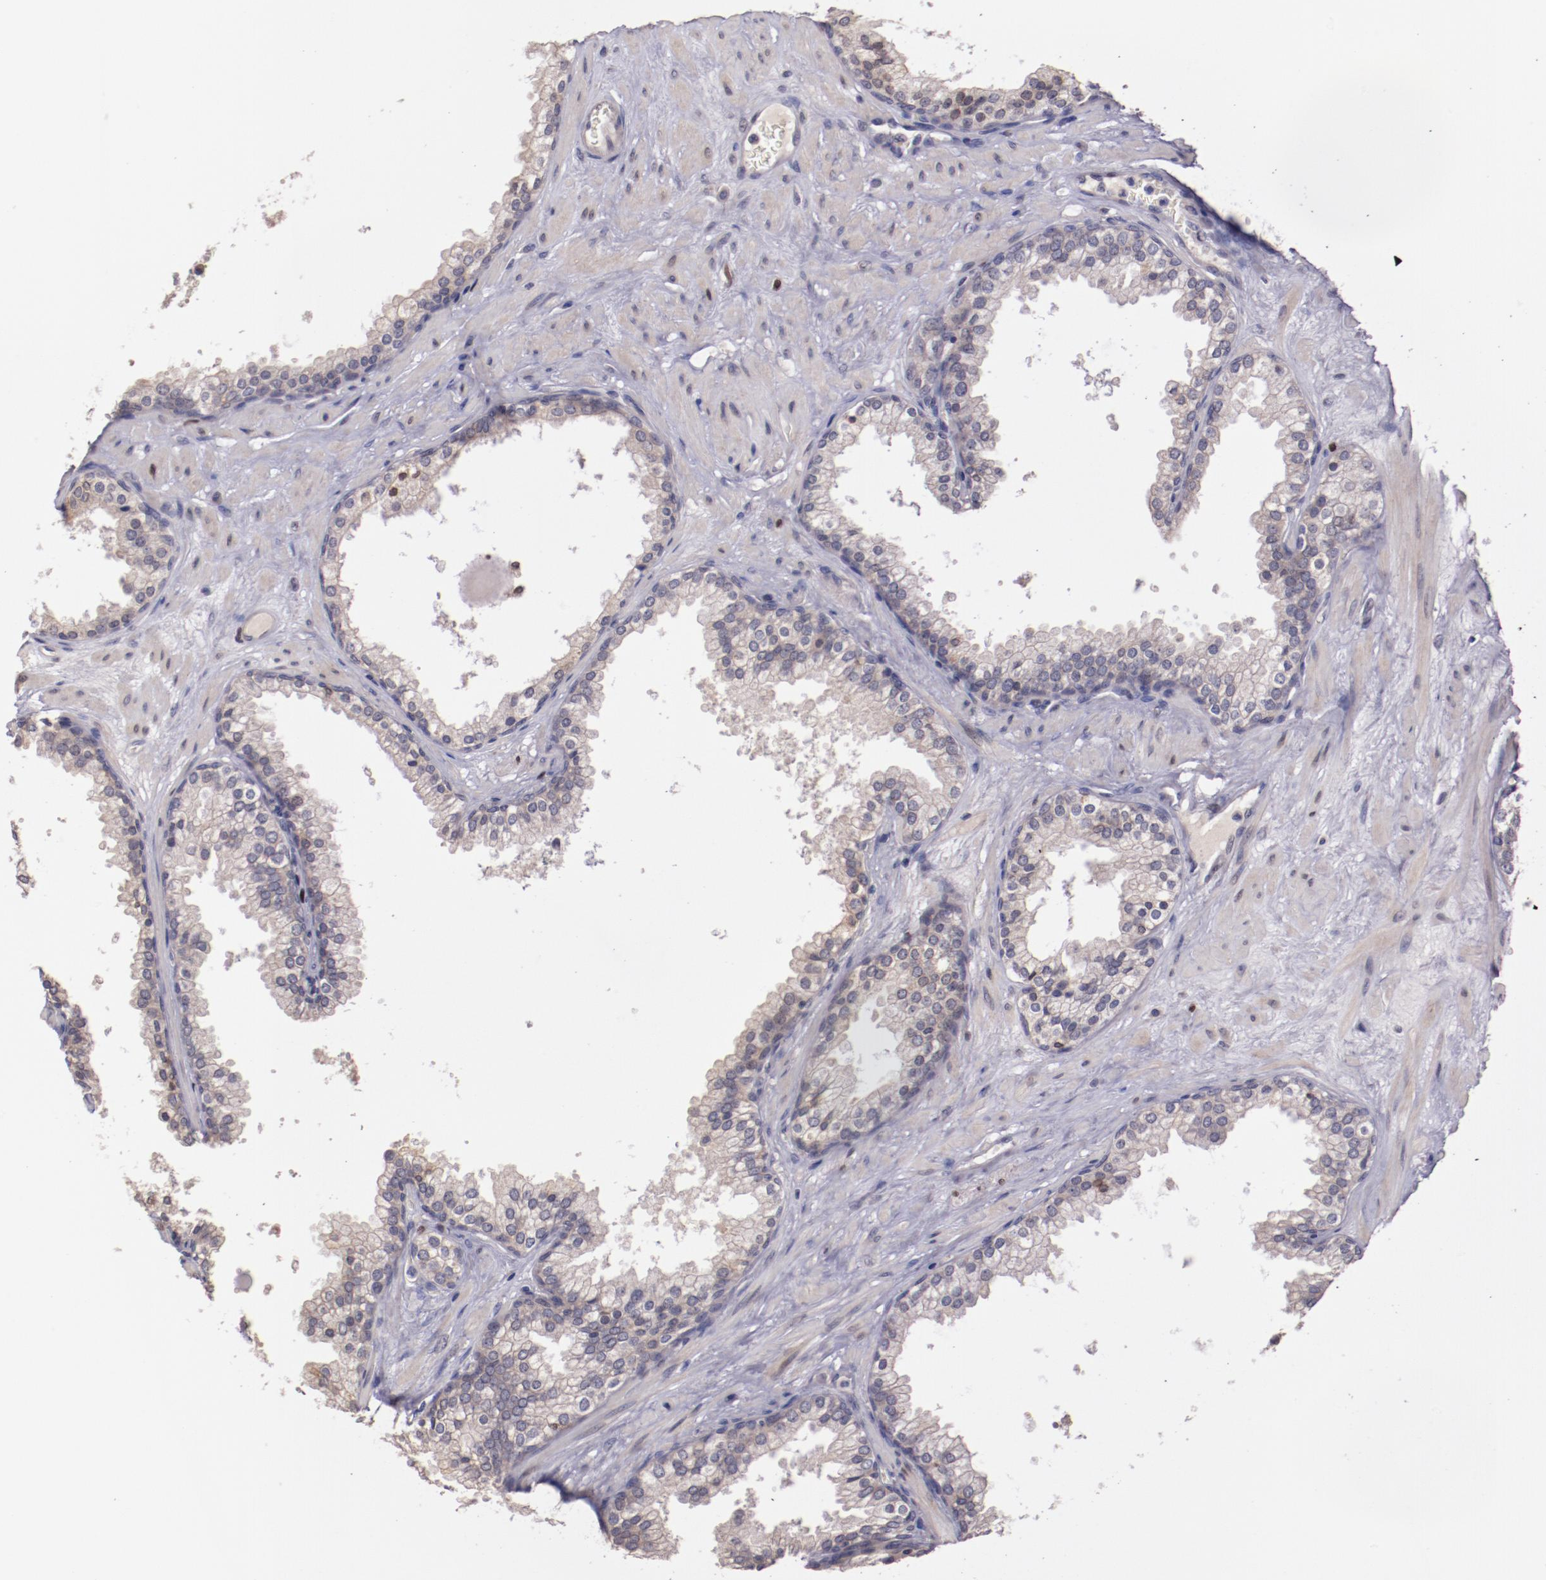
{"staining": {"intensity": "weak", "quantity": "25%-75%", "location": "cytoplasmic/membranous,nuclear"}, "tissue": "prostate cancer", "cell_type": "Tumor cells", "image_type": "cancer", "snomed": [{"axis": "morphology", "description": "Adenocarcinoma, Medium grade"}, {"axis": "topography", "description": "Prostate"}], "caption": "This is an image of IHC staining of prostate adenocarcinoma (medium-grade), which shows weak staining in the cytoplasmic/membranous and nuclear of tumor cells.", "gene": "NUP62CL", "patient": {"sex": "male", "age": 60}}